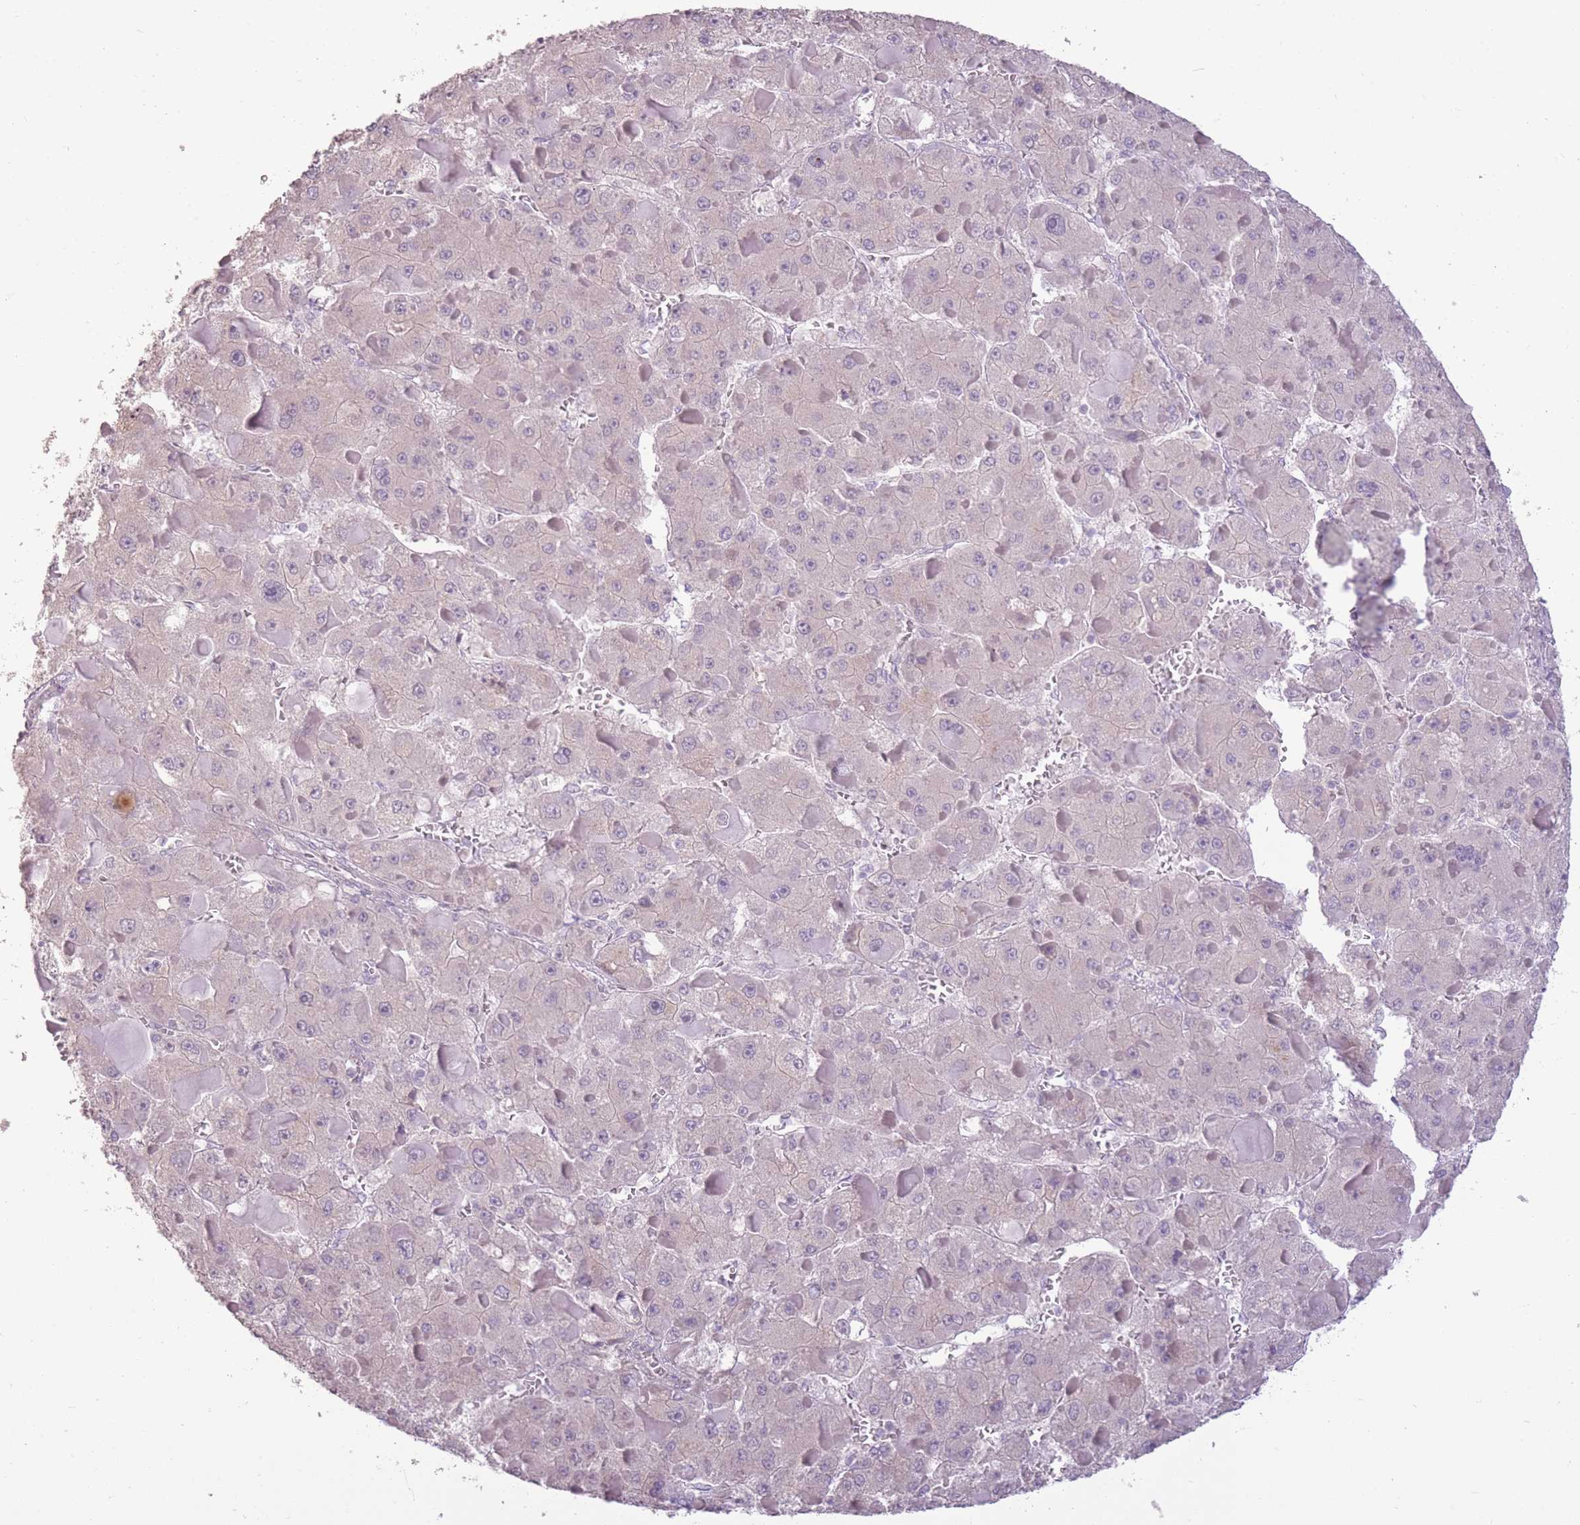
{"staining": {"intensity": "negative", "quantity": "none", "location": "none"}, "tissue": "liver cancer", "cell_type": "Tumor cells", "image_type": "cancer", "snomed": [{"axis": "morphology", "description": "Carcinoma, Hepatocellular, NOS"}, {"axis": "topography", "description": "Liver"}], "caption": "High magnification brightfield microscopy of liver hepatocellular carcinoma stained with DAB (brown) and counterstained with hematoxylin (blue): tumor cells show no significant staining. The staining is performed using DAB brown chromogen with nuclei counter-stained in using hematoxylin.", "gene": "ZBTB24", "patient": {"sex": "female", "age": 73}}